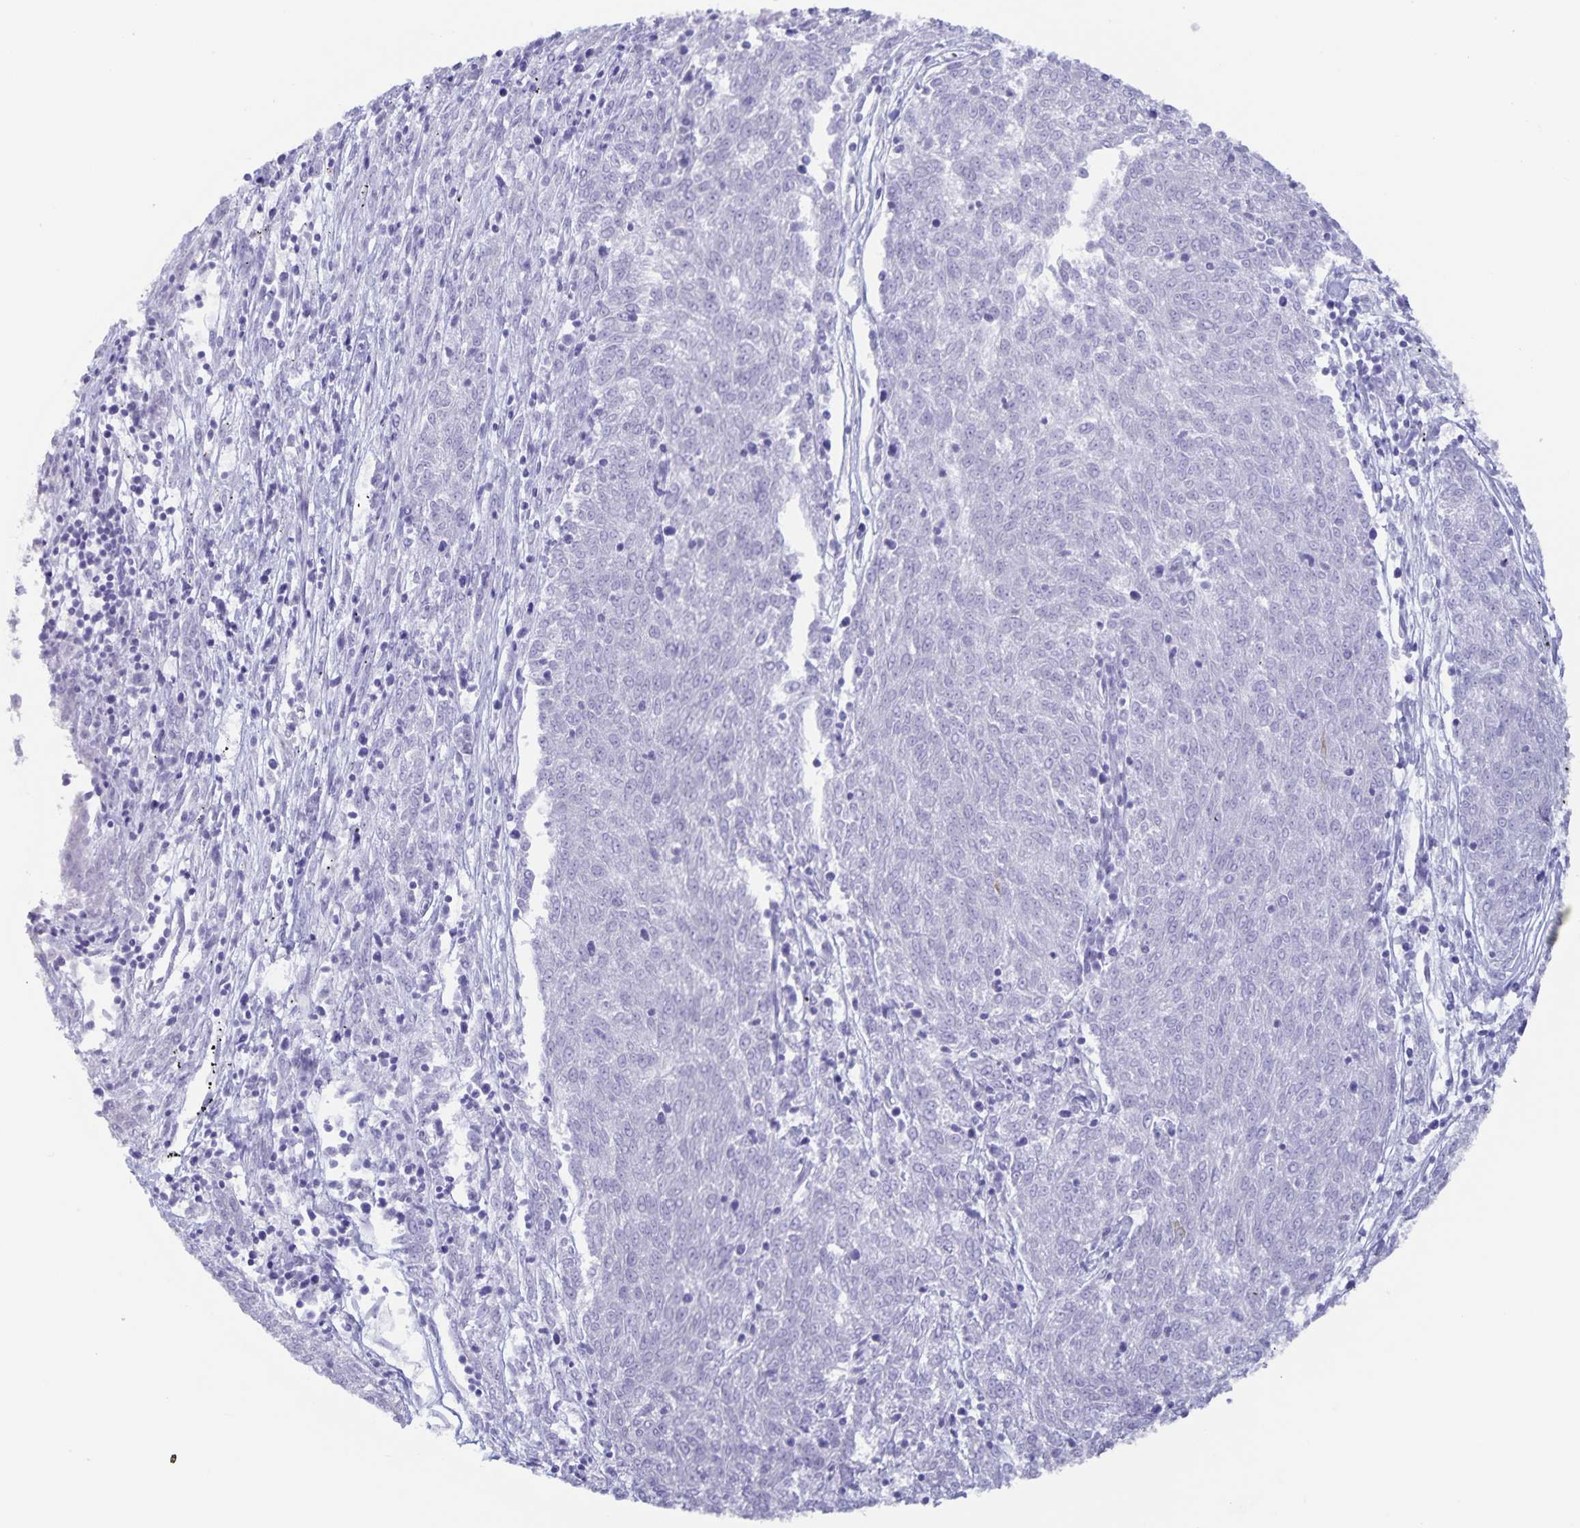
{"staining": {"intensity": "negative", "quantity": "none", "location": "none"}, "tissue": "melanoma", "cell_type": "Tumor cells", "image_type": "cancer", "snomed": [{"axis": "morphology", "description": "Malignant melanoma, NOS"}, {"axis": "topography", "description": "Skin"}], "caption": "Image shows no protein expression in tumor cells of melanoma tissue.", "gene": "AQP4", "patient": {"sex": "female", "age": 72}}